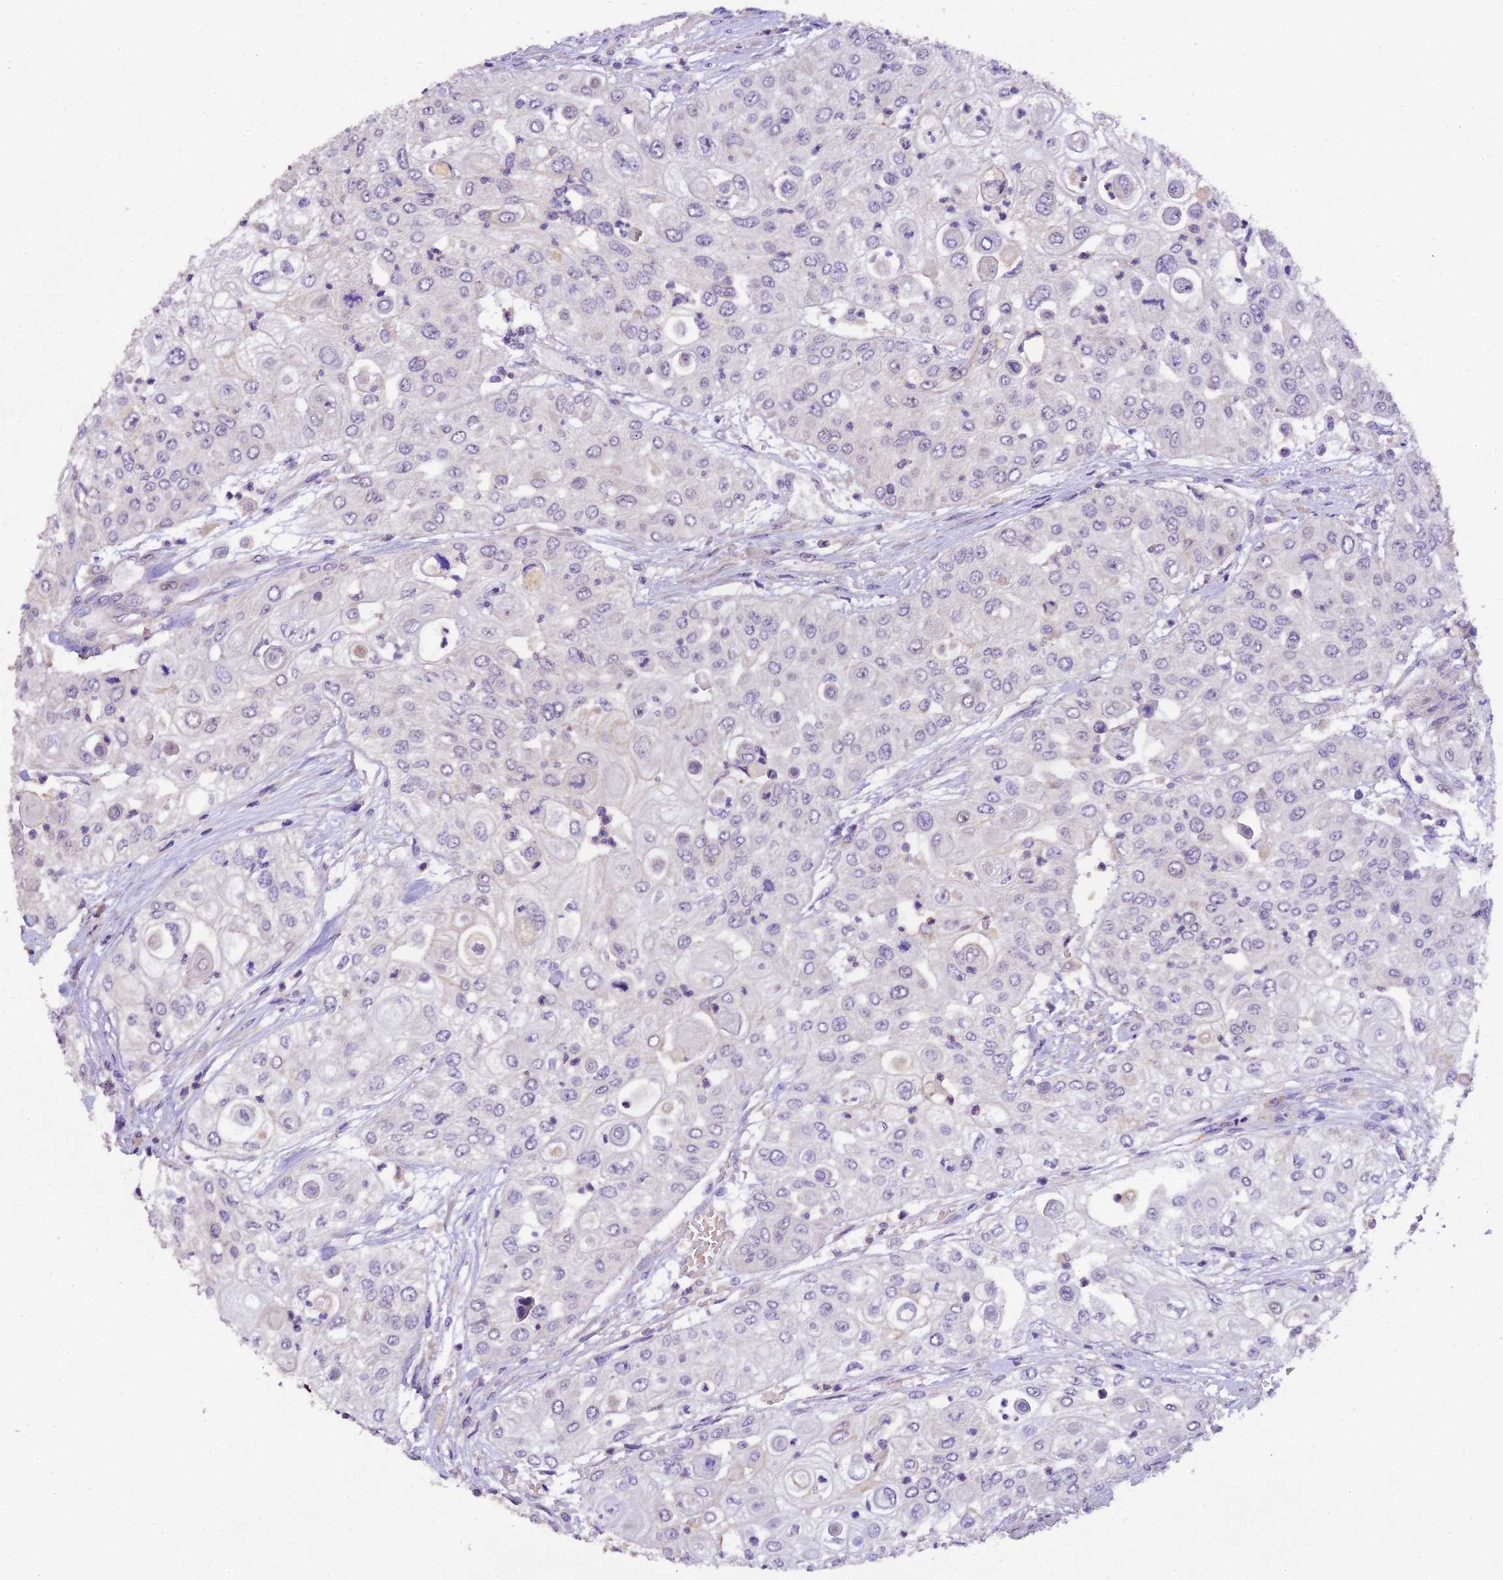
{"staining": {"intensity": "negative", "quantity": "none", "location": "none"}, "tissue": "urothelial cancer", "cell_type": "Tumor cells", "image_type": "cancer", "snomed": [{"axis": "morphology", "description": "Urothelial carcinoma, High grade"}, {"axis": "topography", "description": "Urinary bladder"}], "caption": "Immunohistochemical staining of urothelial carcinoma (high-grade) exhibits no significant expression in tumor cells.", "gene": "DGKH", "patient": {"sex": "female", "age": 79}}